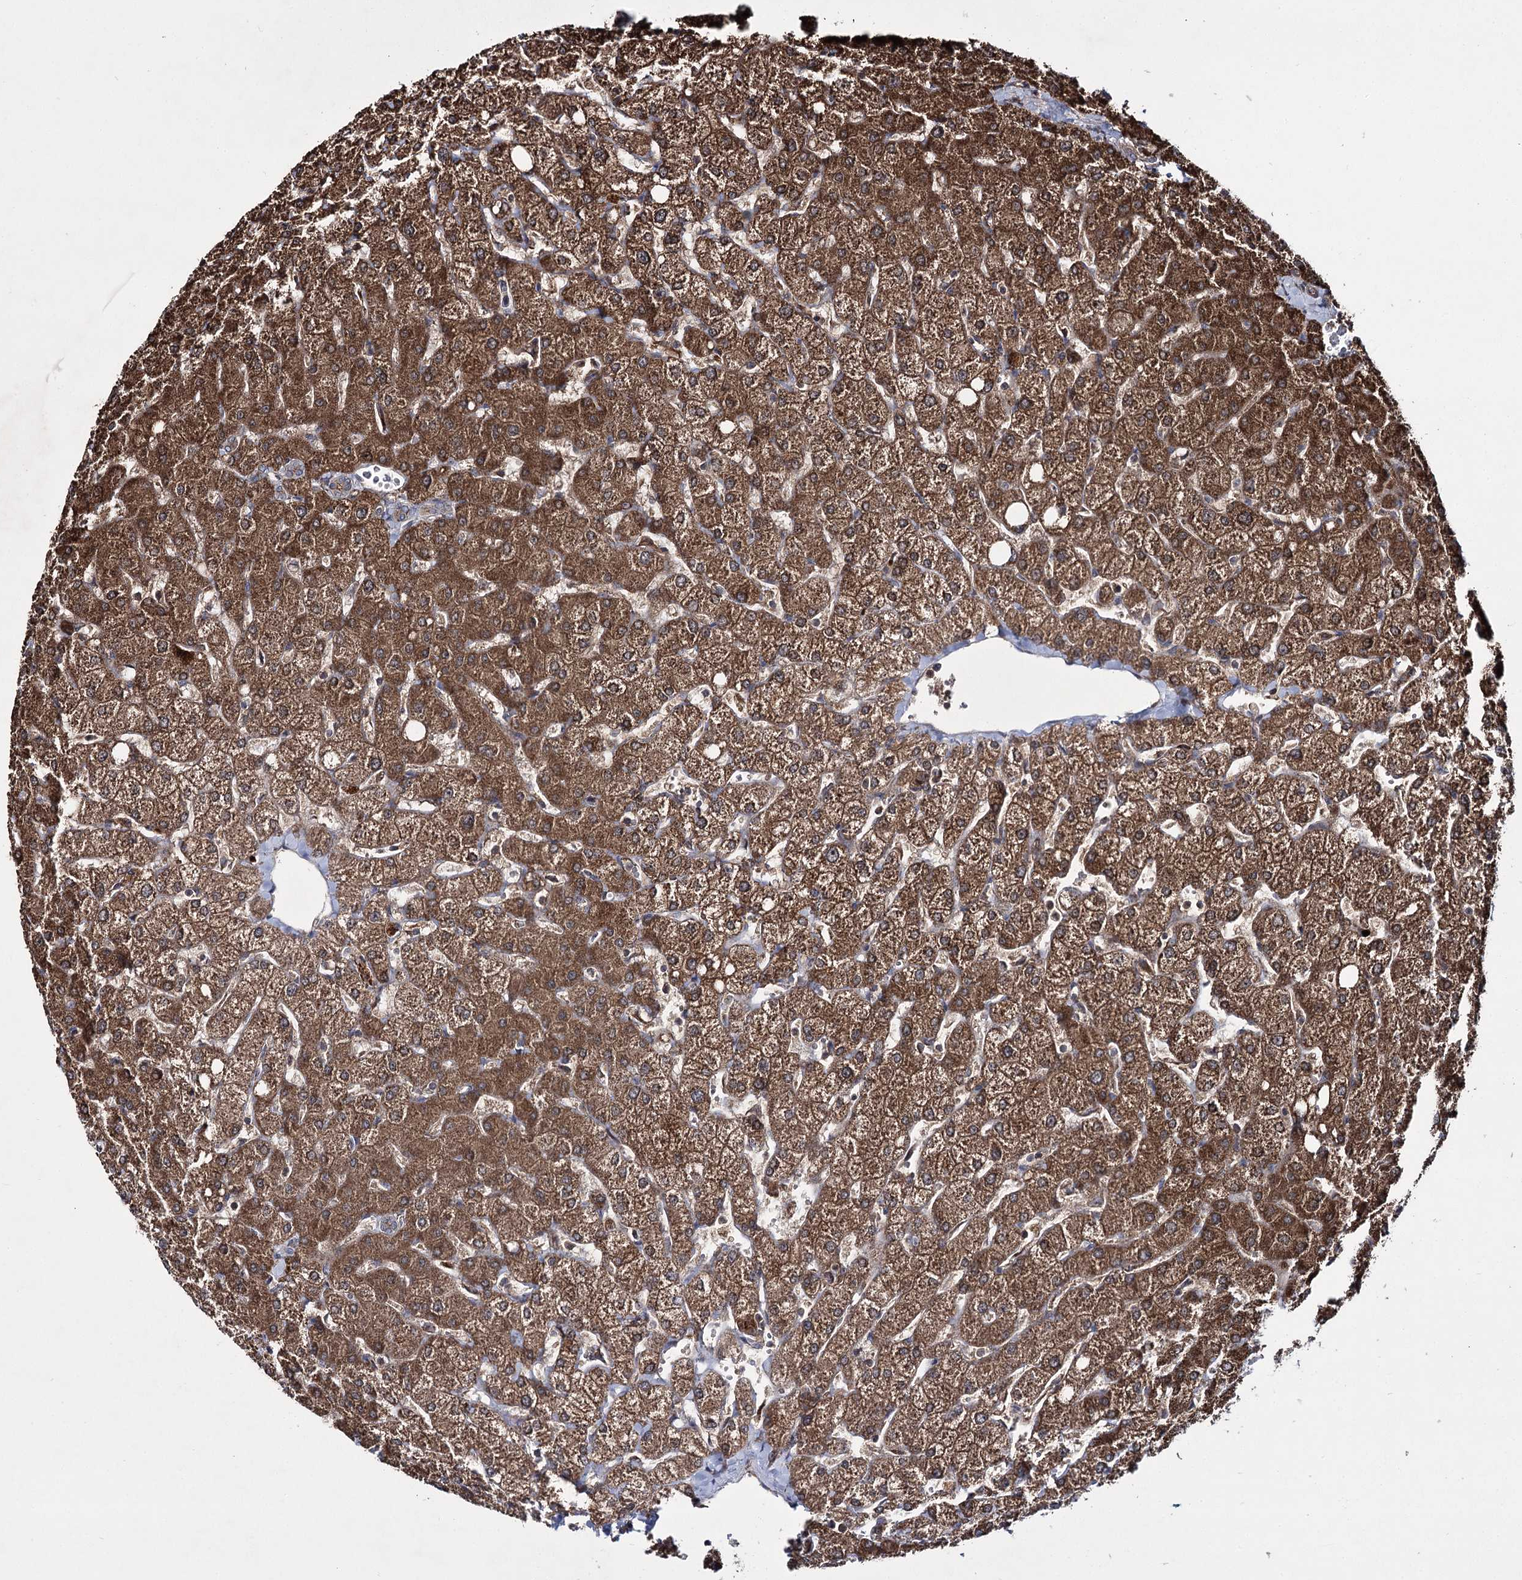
{"staining": {"intensity": "weak", "quantity": ">75%", "location": "cytoplasmic/membranous"}, "tissue": "liver", "cell_type": "Cholangiocytes", "image_type": "normal", "snomed": [{"axis": "morphology", "description": "Normal tissue, NOS"}, {"axis": "topography", "description": "Liver"}], "caption": "Liver stained with a brown dye shows weak cytoplasmic/membranous positive staining in about >75% of cholangiocytes.", "gene": "HECTD2", "patient": {"sex": "female", "age": 54}}